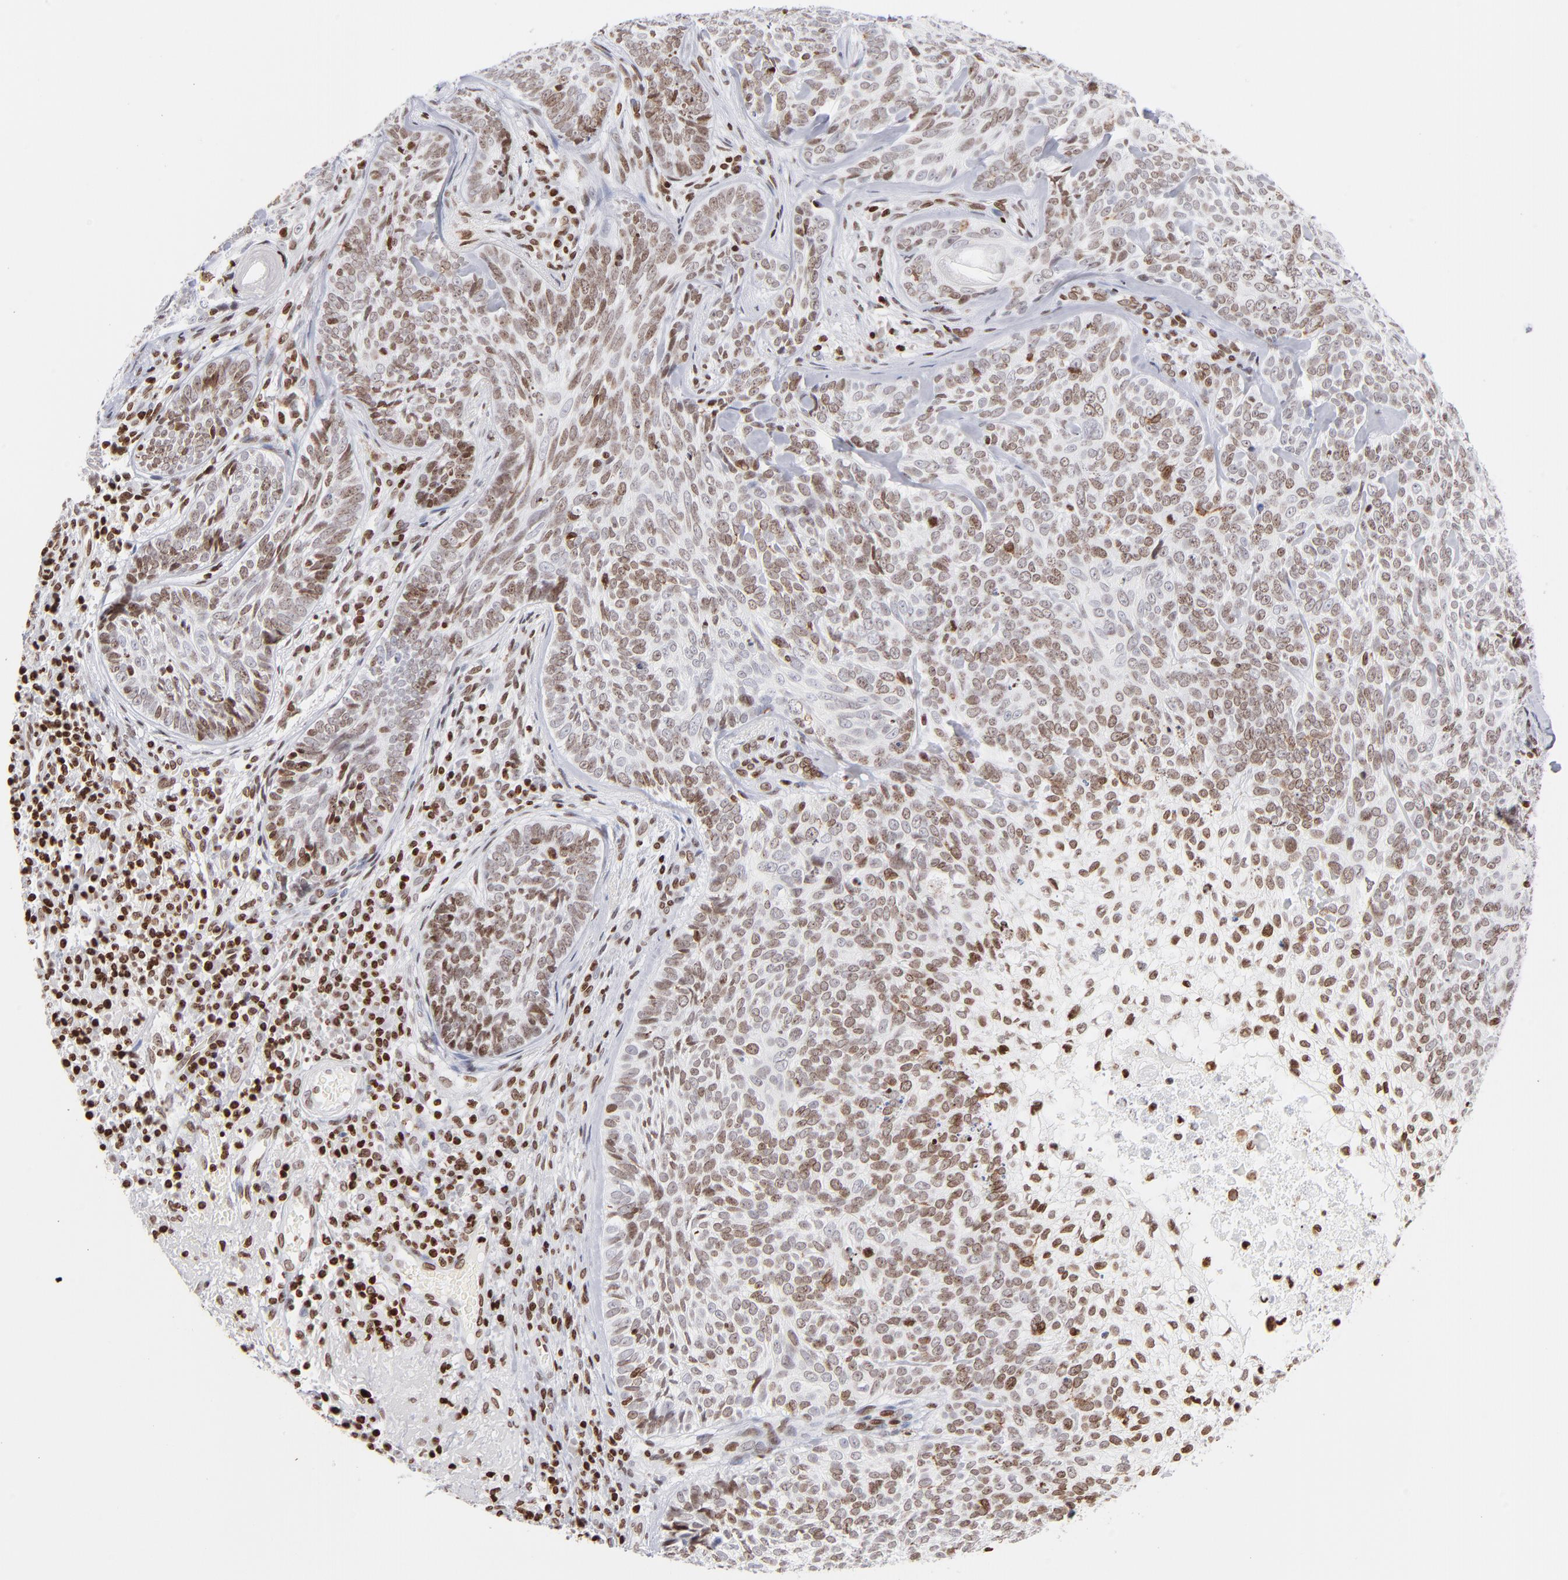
{"staining": {"intensity": "moderate", "quantity": ">75%", "location": "nuclear"}, "tissue": "skin cancer", "cell_type": "Tumor cells", "image_type": "cancer", "snomed": [{"axis": "morphology", "description": "Basal cell carcinoma"}, {"axis": "topography", "description": "Skin"}], "caption": "Tumor cells show medium levels of moderate nuclear expression in approximately >75% of cells in skin basal cell carcinoma.", "gene": "RTL4", "patient": {"sex": "male", "age": 72}}